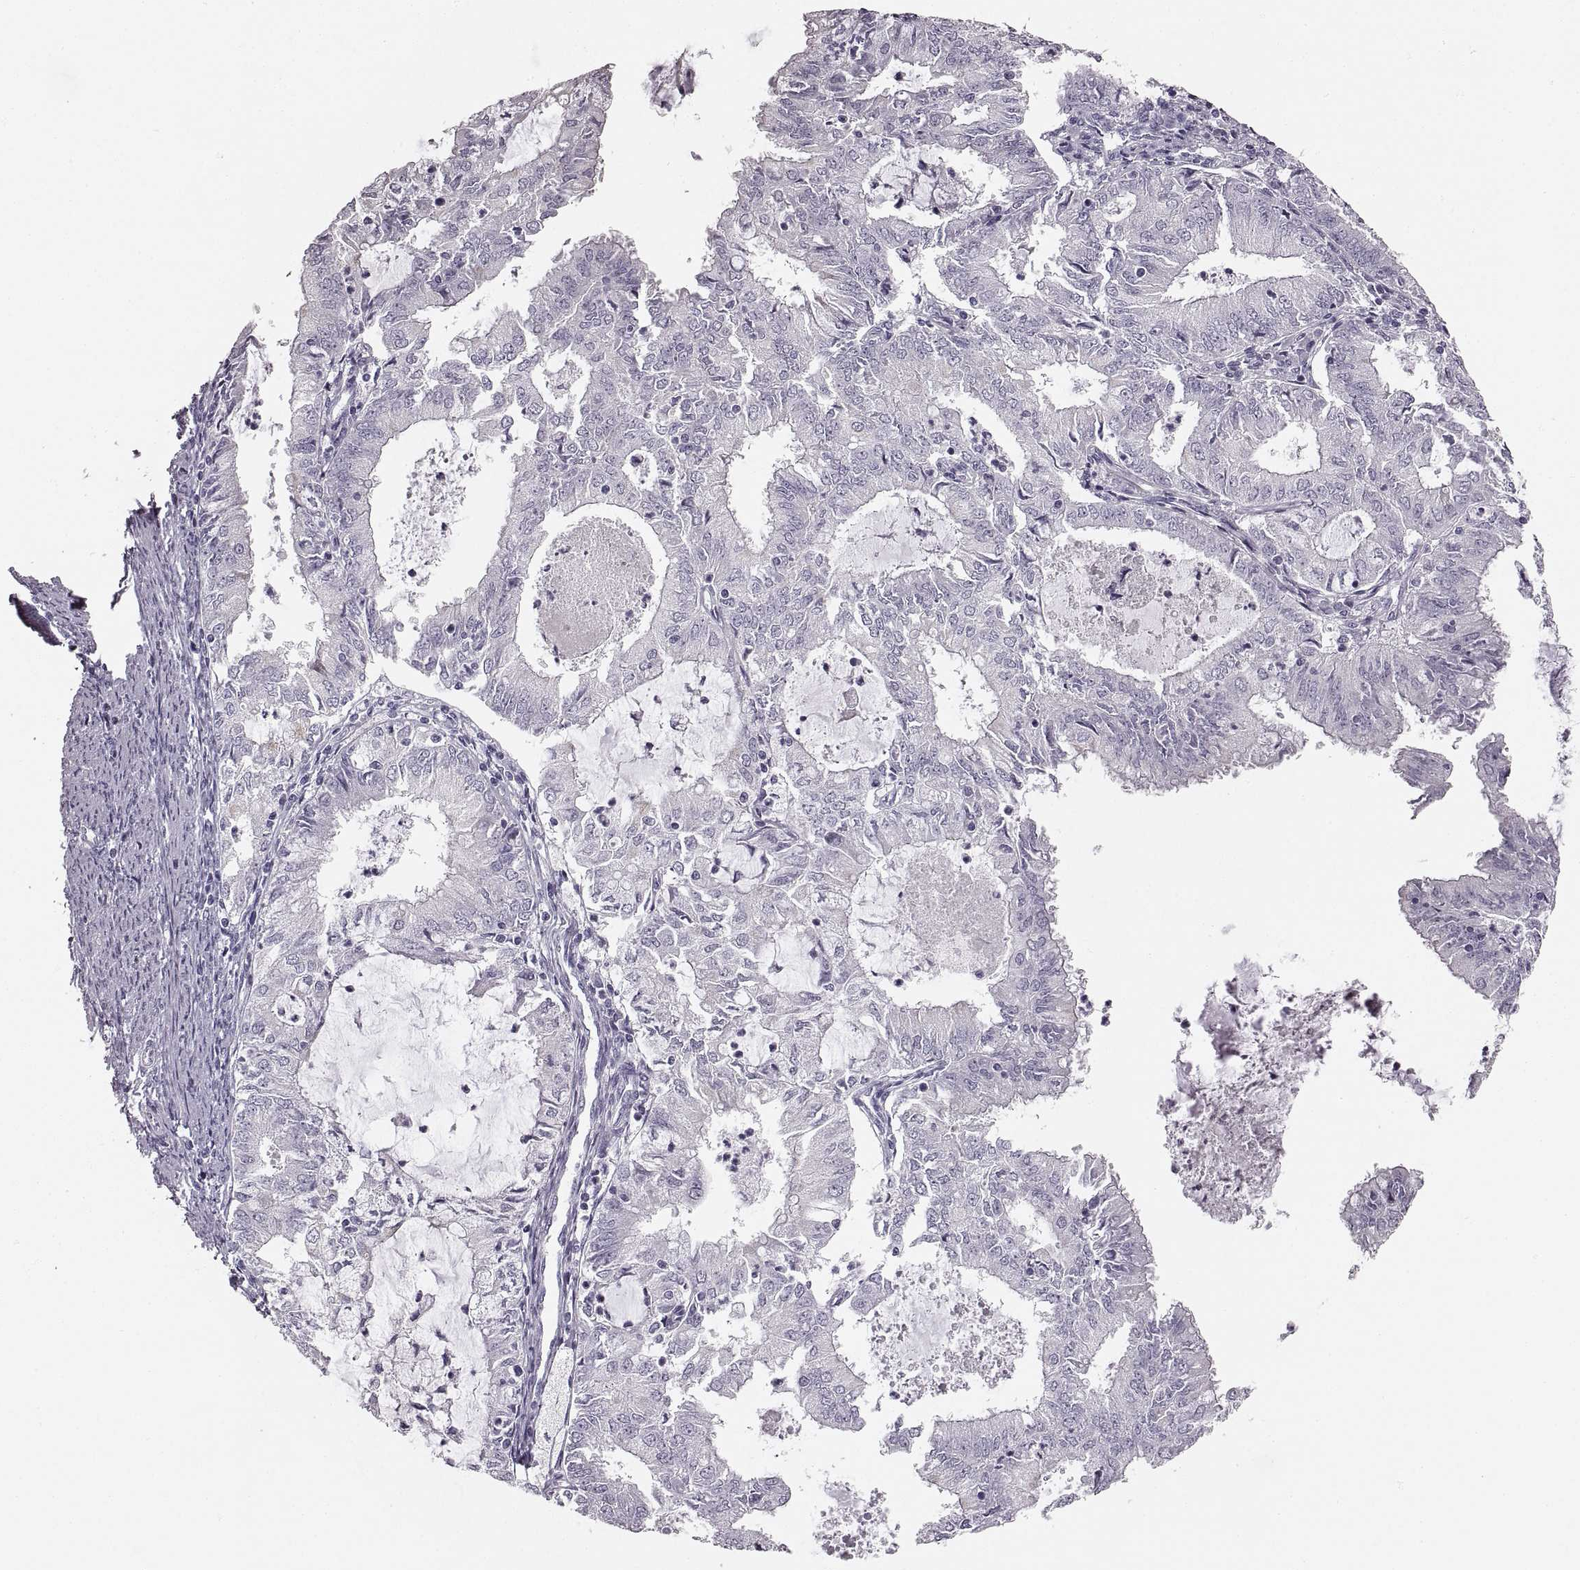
{"staining": {"intensity": "negative", "quantity": "none", "location": "none"}, "tissue": "endometrial cancer", "cell_type": "Tumor cells", "image_type": "cancer", "snomed": [{"axis": "morphology", "description": "Adenocarcinoma, NOS"}, {"axis": "topography", "description": "Endometrium"}], "caption": "A photomicrograph of human endometrial cancer (adenocarcinoma) is negative for staining in tumor cells. The staining was performed using DAB to visualize the protein expression in brown, while the nuclei were stained in blue with hematoxylin (Magnification: 20x).", "gene": "RDH13", "patient": {"sex": "female", "age": 57}}